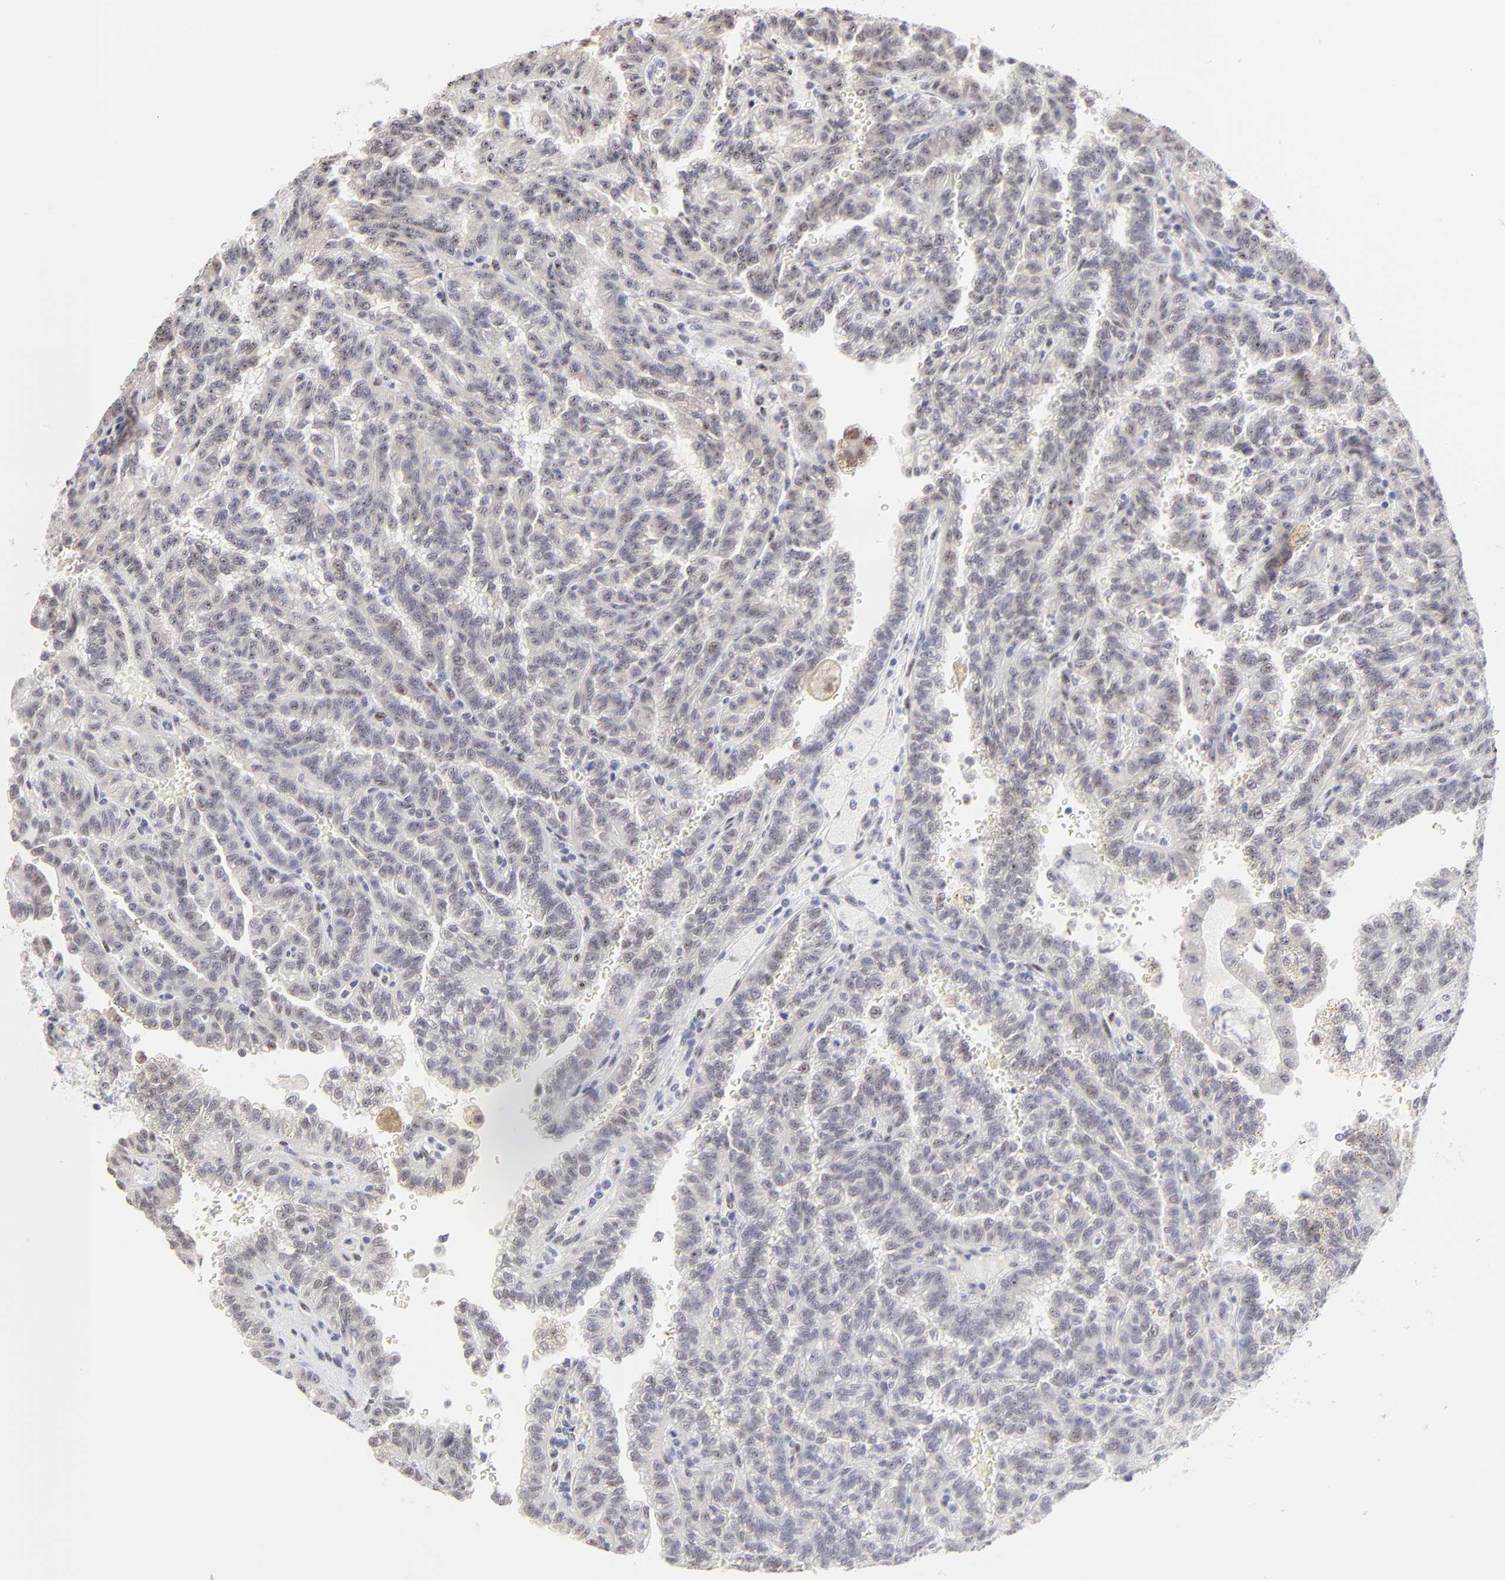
{"staining": {"intensity": "negative", "quantity": "none", "location": "none"}, "tissue": "renal cancer", "cell_type": "Tumor cells", "image_type": "cancer", "snomed": [{"axis": "morphology", "description": "Inflammation, NOS"}, {"axis": "morphology", "description": "Adenocarcinoma, NOS"}, {"axis": "topography", "description": "Kidney"}], "caption": "Tumor cells show no significant expression in adenocarcinoma (renal).", "gene": "STAT3", "patient": {"sex": "male", "age": 68}}